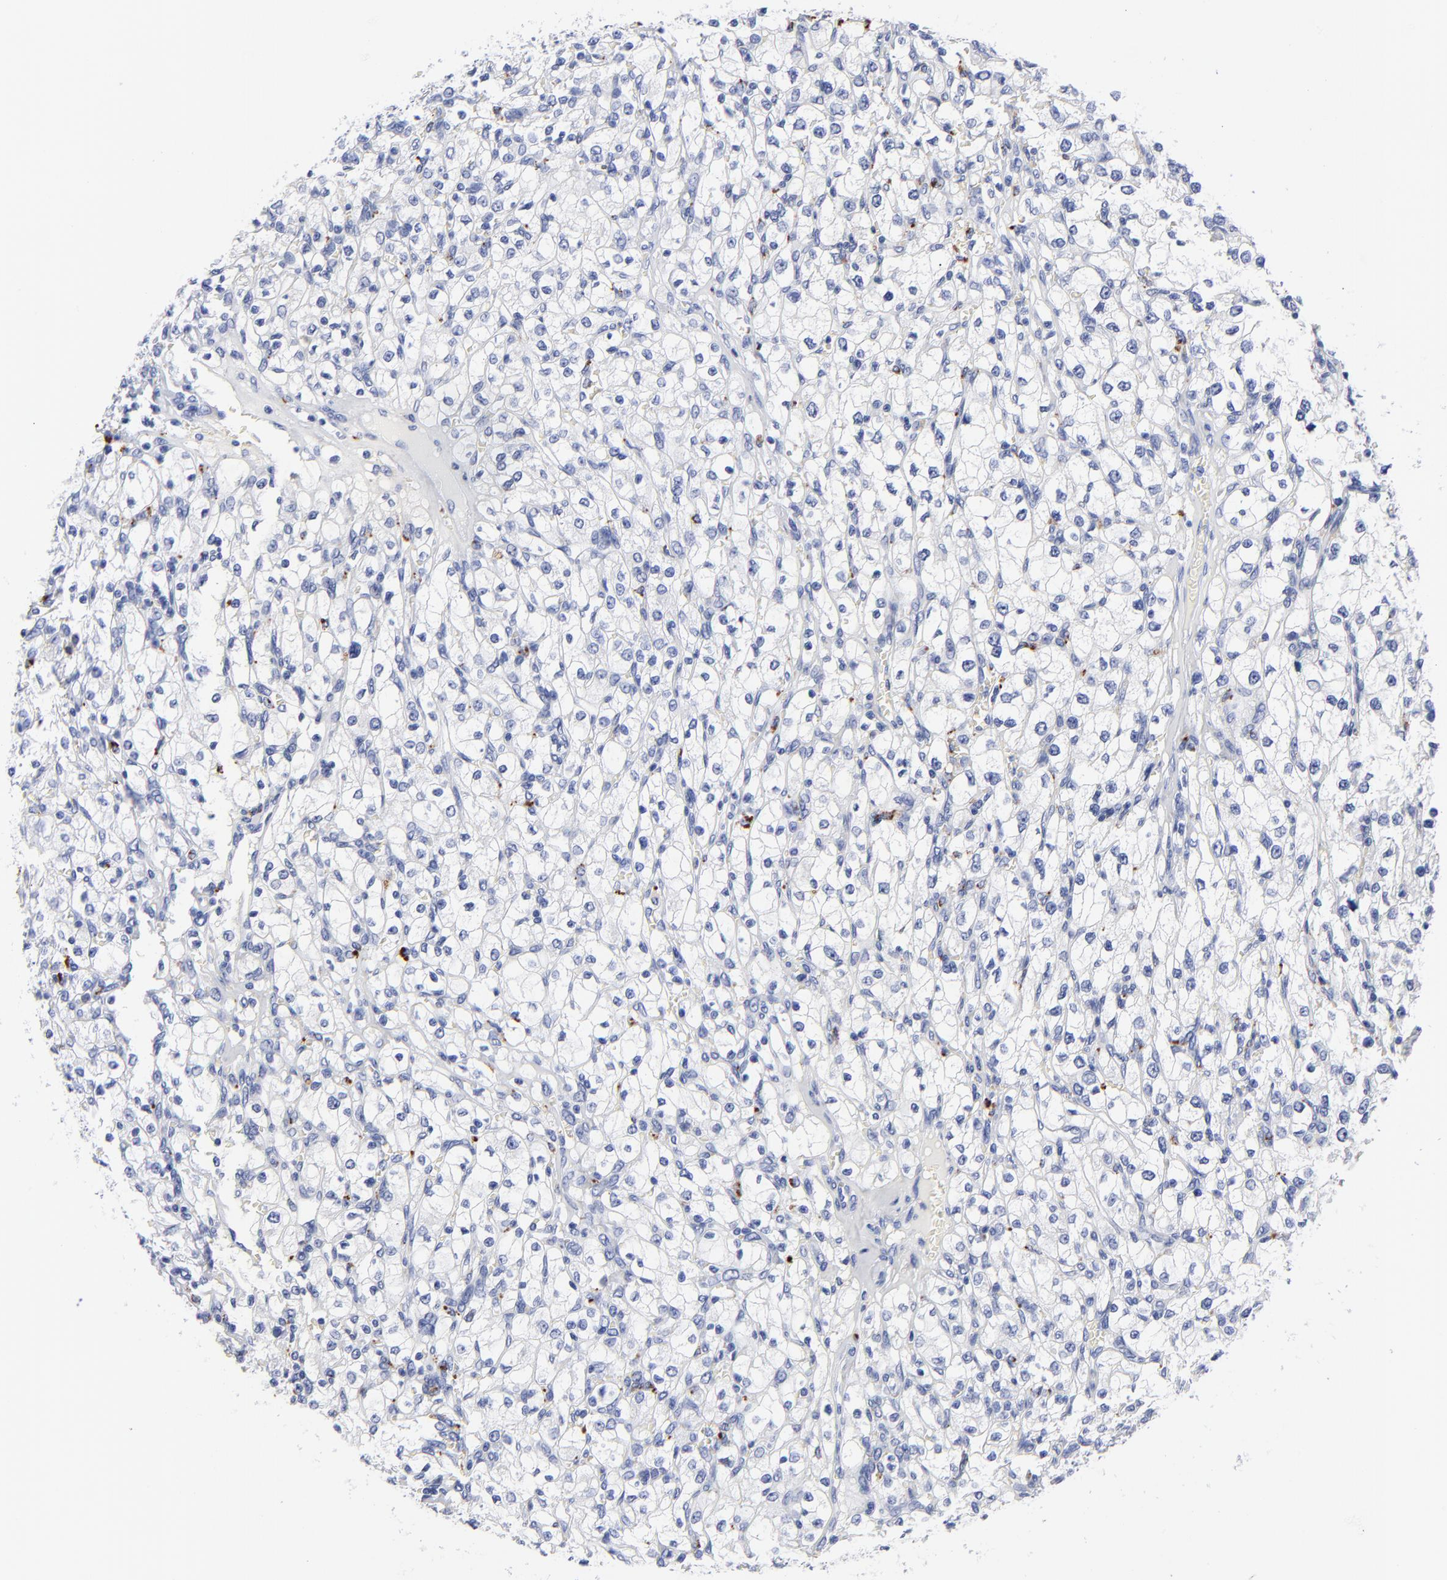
{"staining": {"intensity": "strong", "quantity": "<25%", "location": "cytoplasmic/membranous"}, "tissue": "renal cancer", "cell_type": "Tumor cells", "image_type": "cancer", "snomed": [{"axis": "morphology", "description": "Adenocarcinoma, NOS"}, {"axis": "topography", "description": "Kidney"}], "caption": "This histopathology image displays immunohistochemistry (IHC) staining of renal adenocarcinoma, with medium strong cytoplasmic/membranous positivity in about <25% of tumor cells.", "gene": "CPVL", "patient": {"sex": "female", "age": 62}}